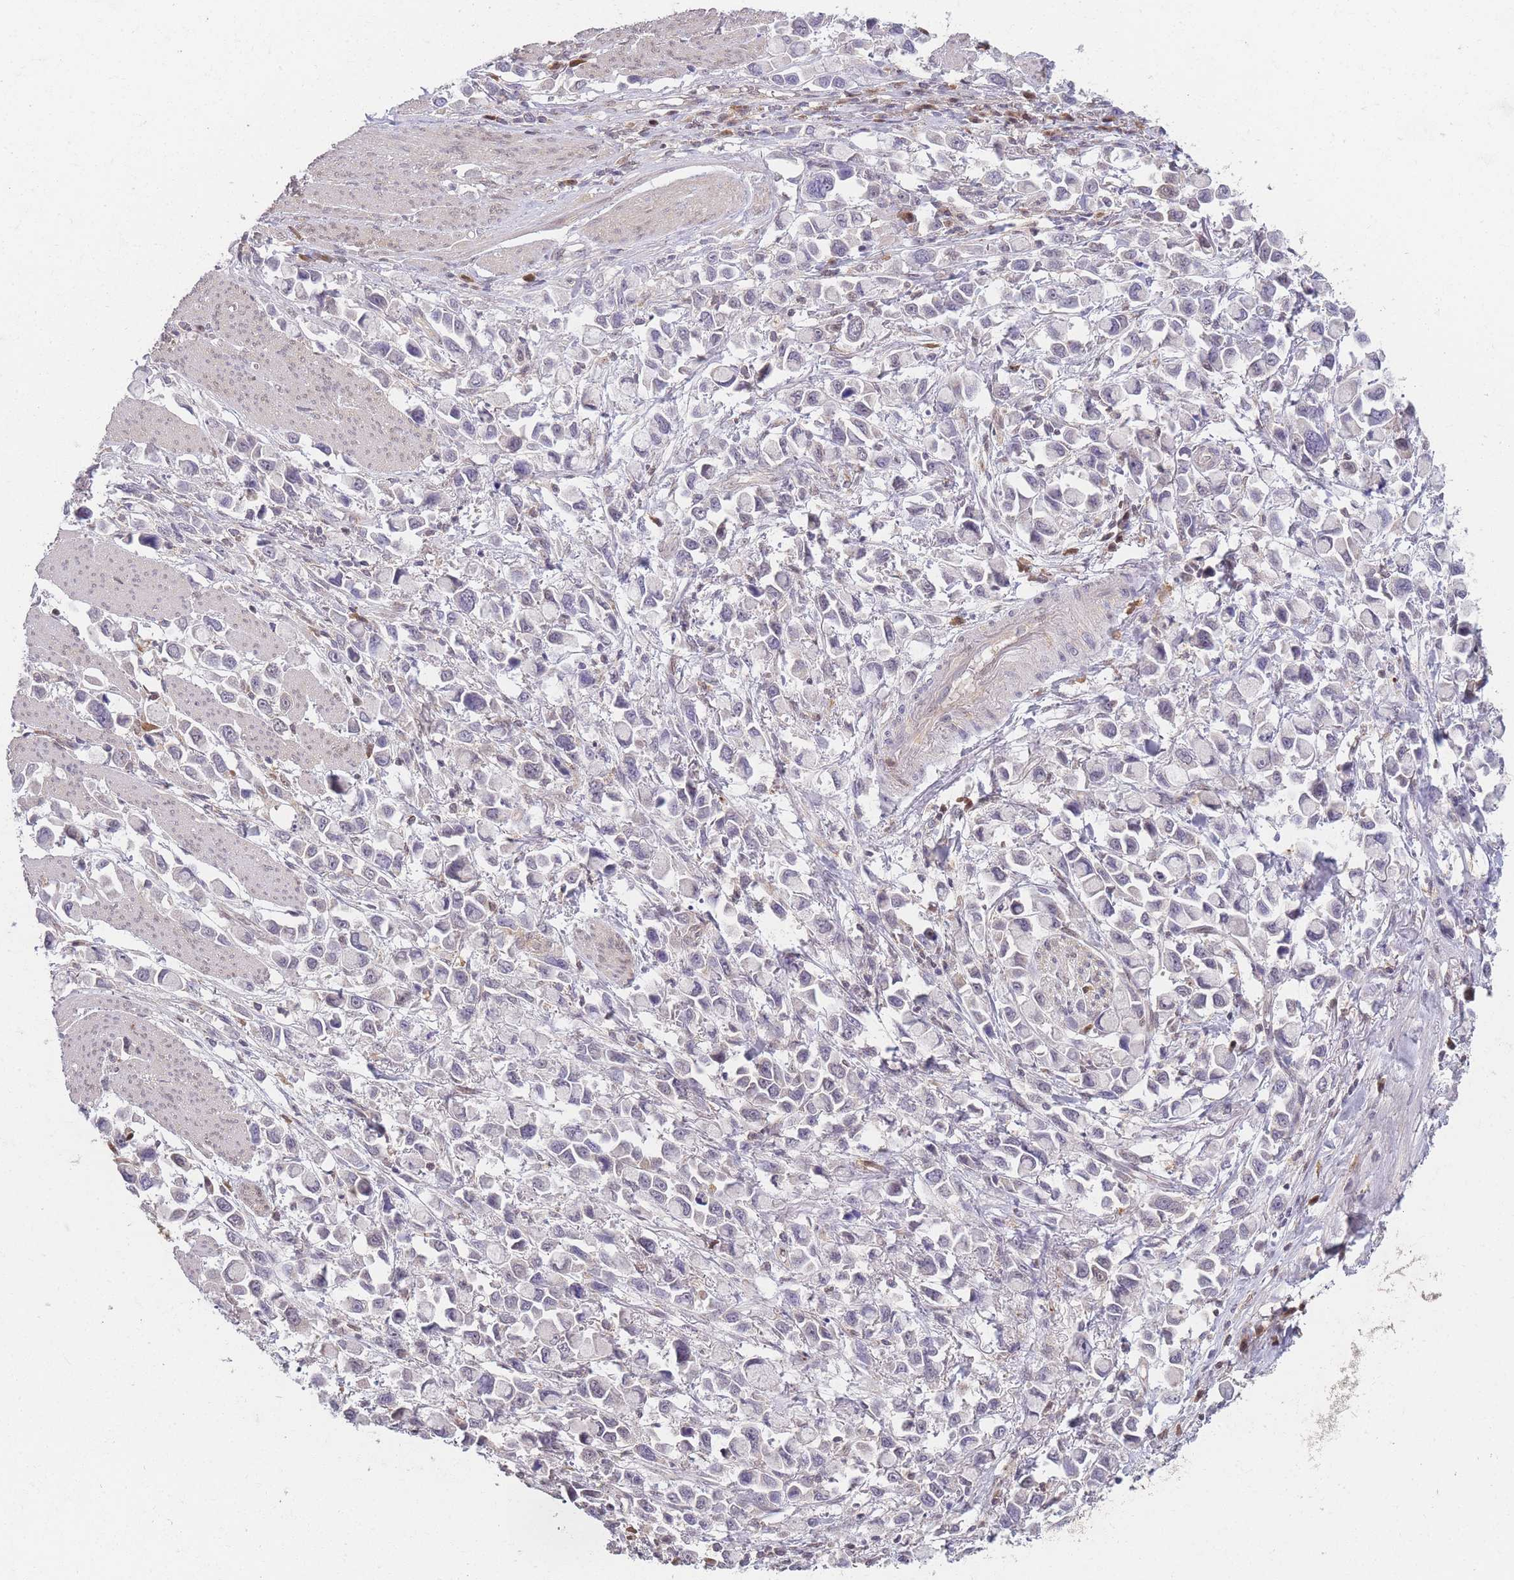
{"staining": {"intensity": "negative", "quantity": "none", "location": "none"}, "tissue": "stomach cancer", "cell_type": "Tumor cells", "image_type": "cancer", "snomed": [{"axis": "morphology", "description": "Adenocarcinoma, NOS"}, {"axis": "topography", "description": "Stomach"}], "caption": "High power microscopy histopathology image of an immunohistochemistry (IHC) micrograph of adenocarcinoma (stomach), revealing no significant positivity in tumor cells.", "gene": "MRI1", "patient": {"sex": "female", "age": 81}}